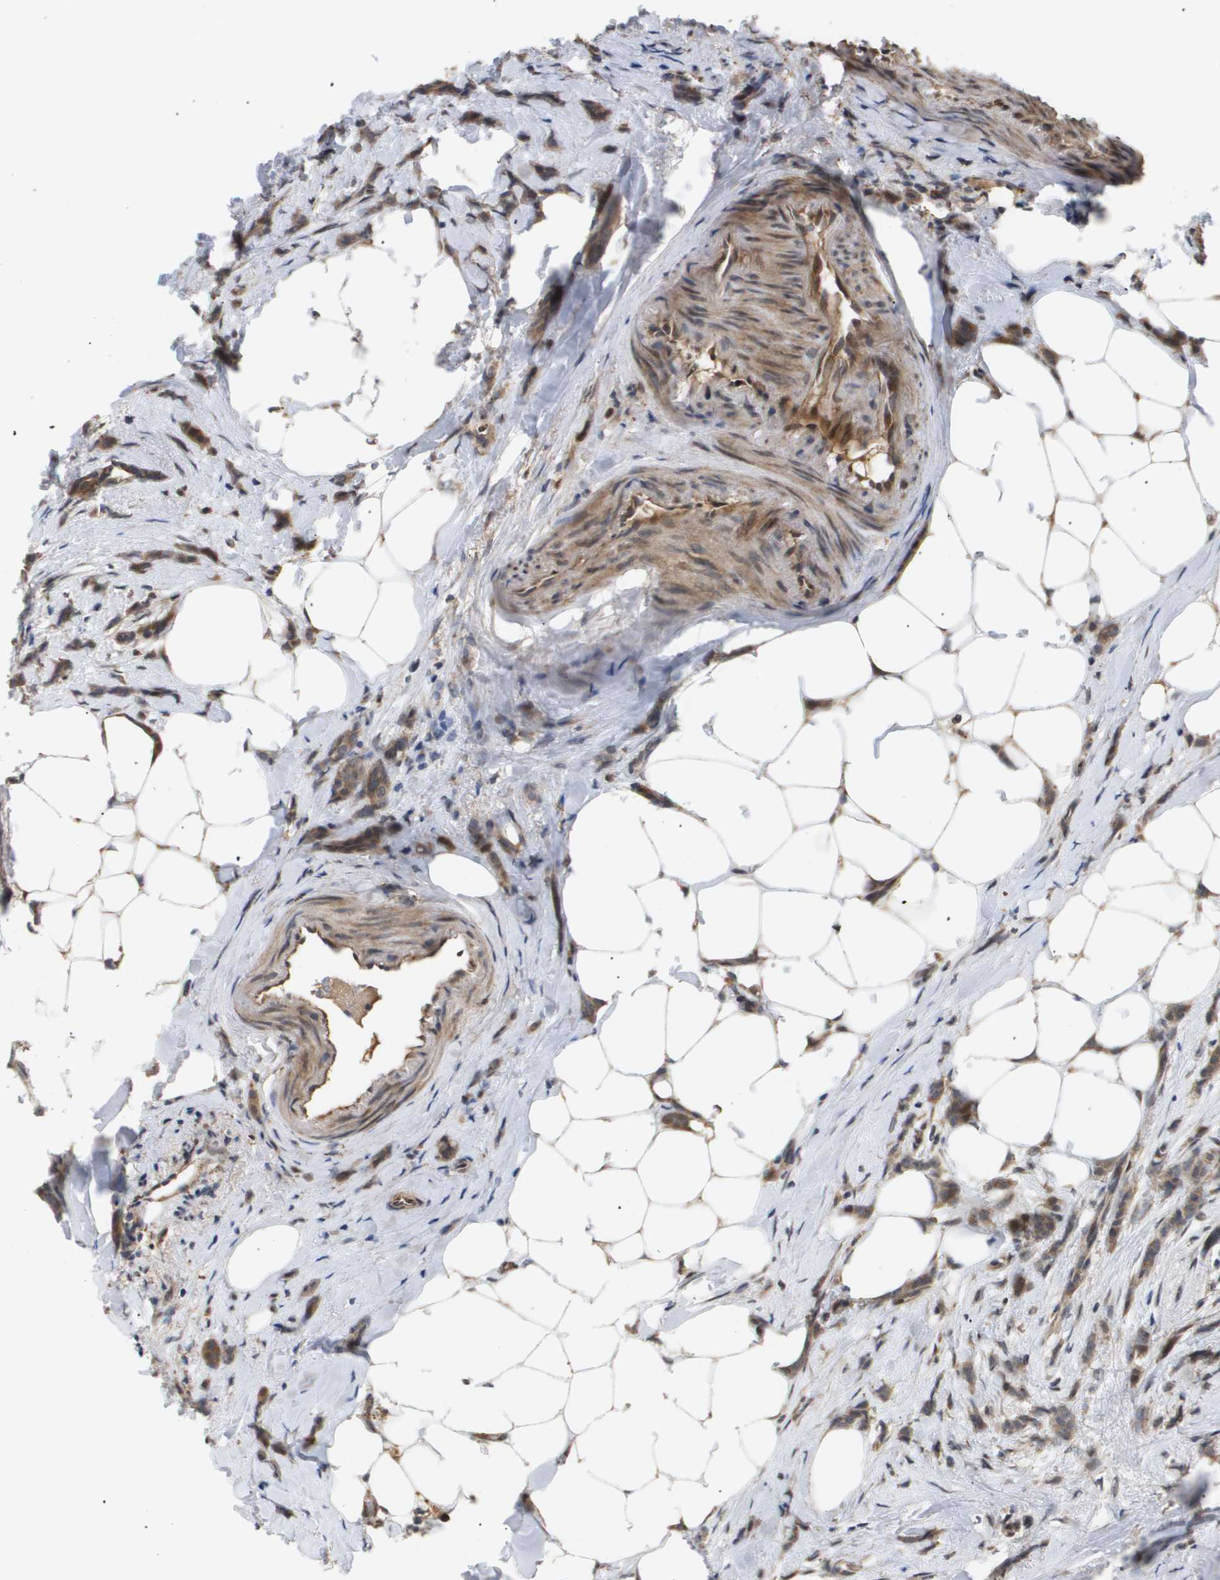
{"staining": {"intensity": "weak", "quantity": ">75%", "location": "cytoplasmic/membranous"}, "tissue": "breast cancer", "cell_type": "Tumor cells", "image_type": "cancer", "snomed": [{"axis": "morphology", "description": "Lobular carcinoma, in situ"}, {"axis": "morphology", "description": "Lobular carcinoma"}, {"axis": "topography", "description": "Breast"}], "caption": "This is a photomicrograph of IHC staining of breast cancer (lobular carcinoma), which shows weak positivity in the cytoplasmic/membranous of tumor cells.", "gene": "PDGFB", "patient": {"sex": "female", "age": 41}}